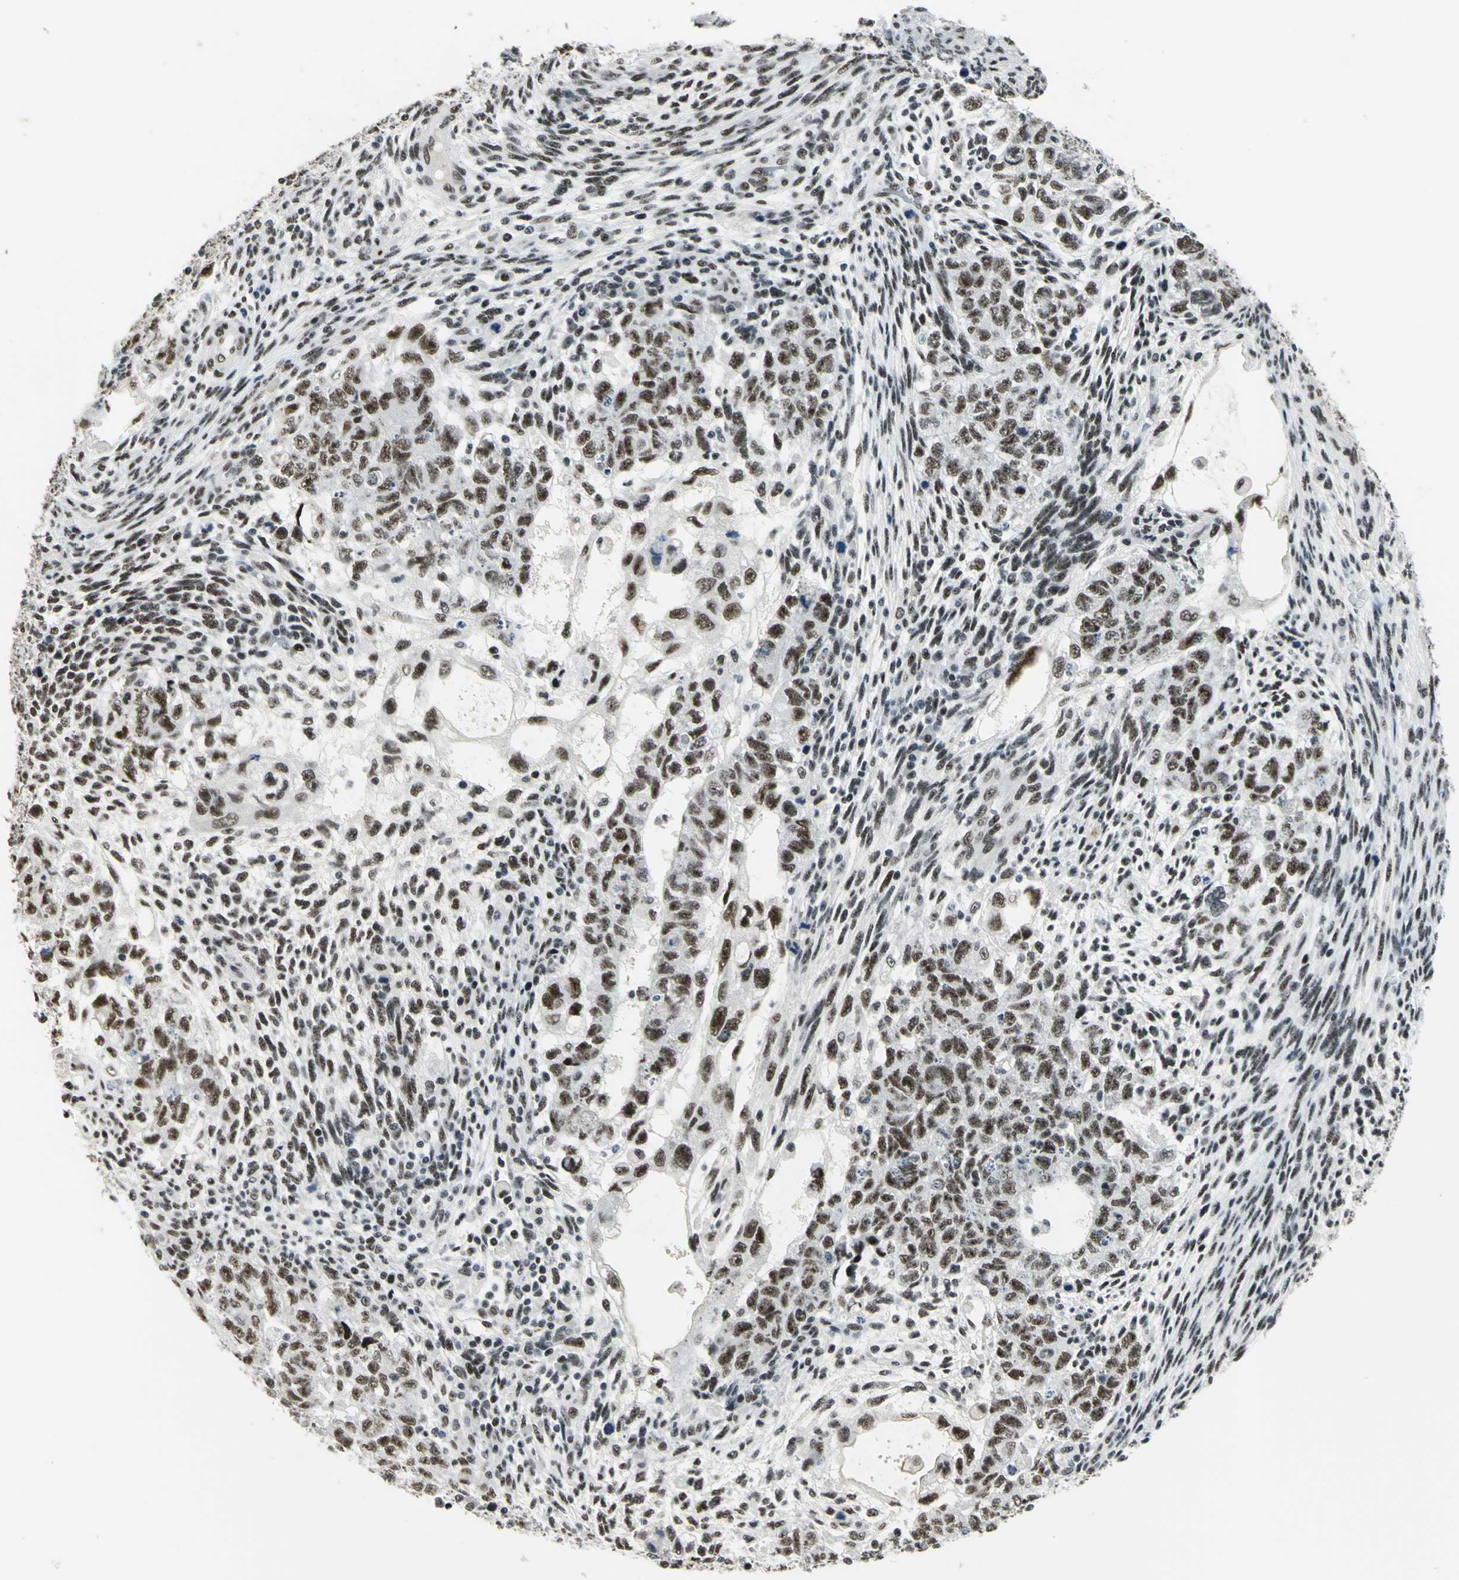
{"staining": {"intensity": "strong", "quantity": ">75%", "location": "nuclear"}, "tissue": "testis cancer", "cell_type": "Tumor cells", "image_type": "cancer", "snomed": [{"axis": "morphology", "description": "Normal tissue, NOS"}, {"axis": "morphology", "description": "Carcinoma, Embryonal, NOS"}, {"axis": "topography", "description": "Testis"}], "caption": "Brown immunohistochemical staining in testis embryonal carcinoma shows strong nuclear positivity in approximately >75% of tumor cells.", "gene": "KAT6B", "patient": {"sex": "male", "age": 36}}